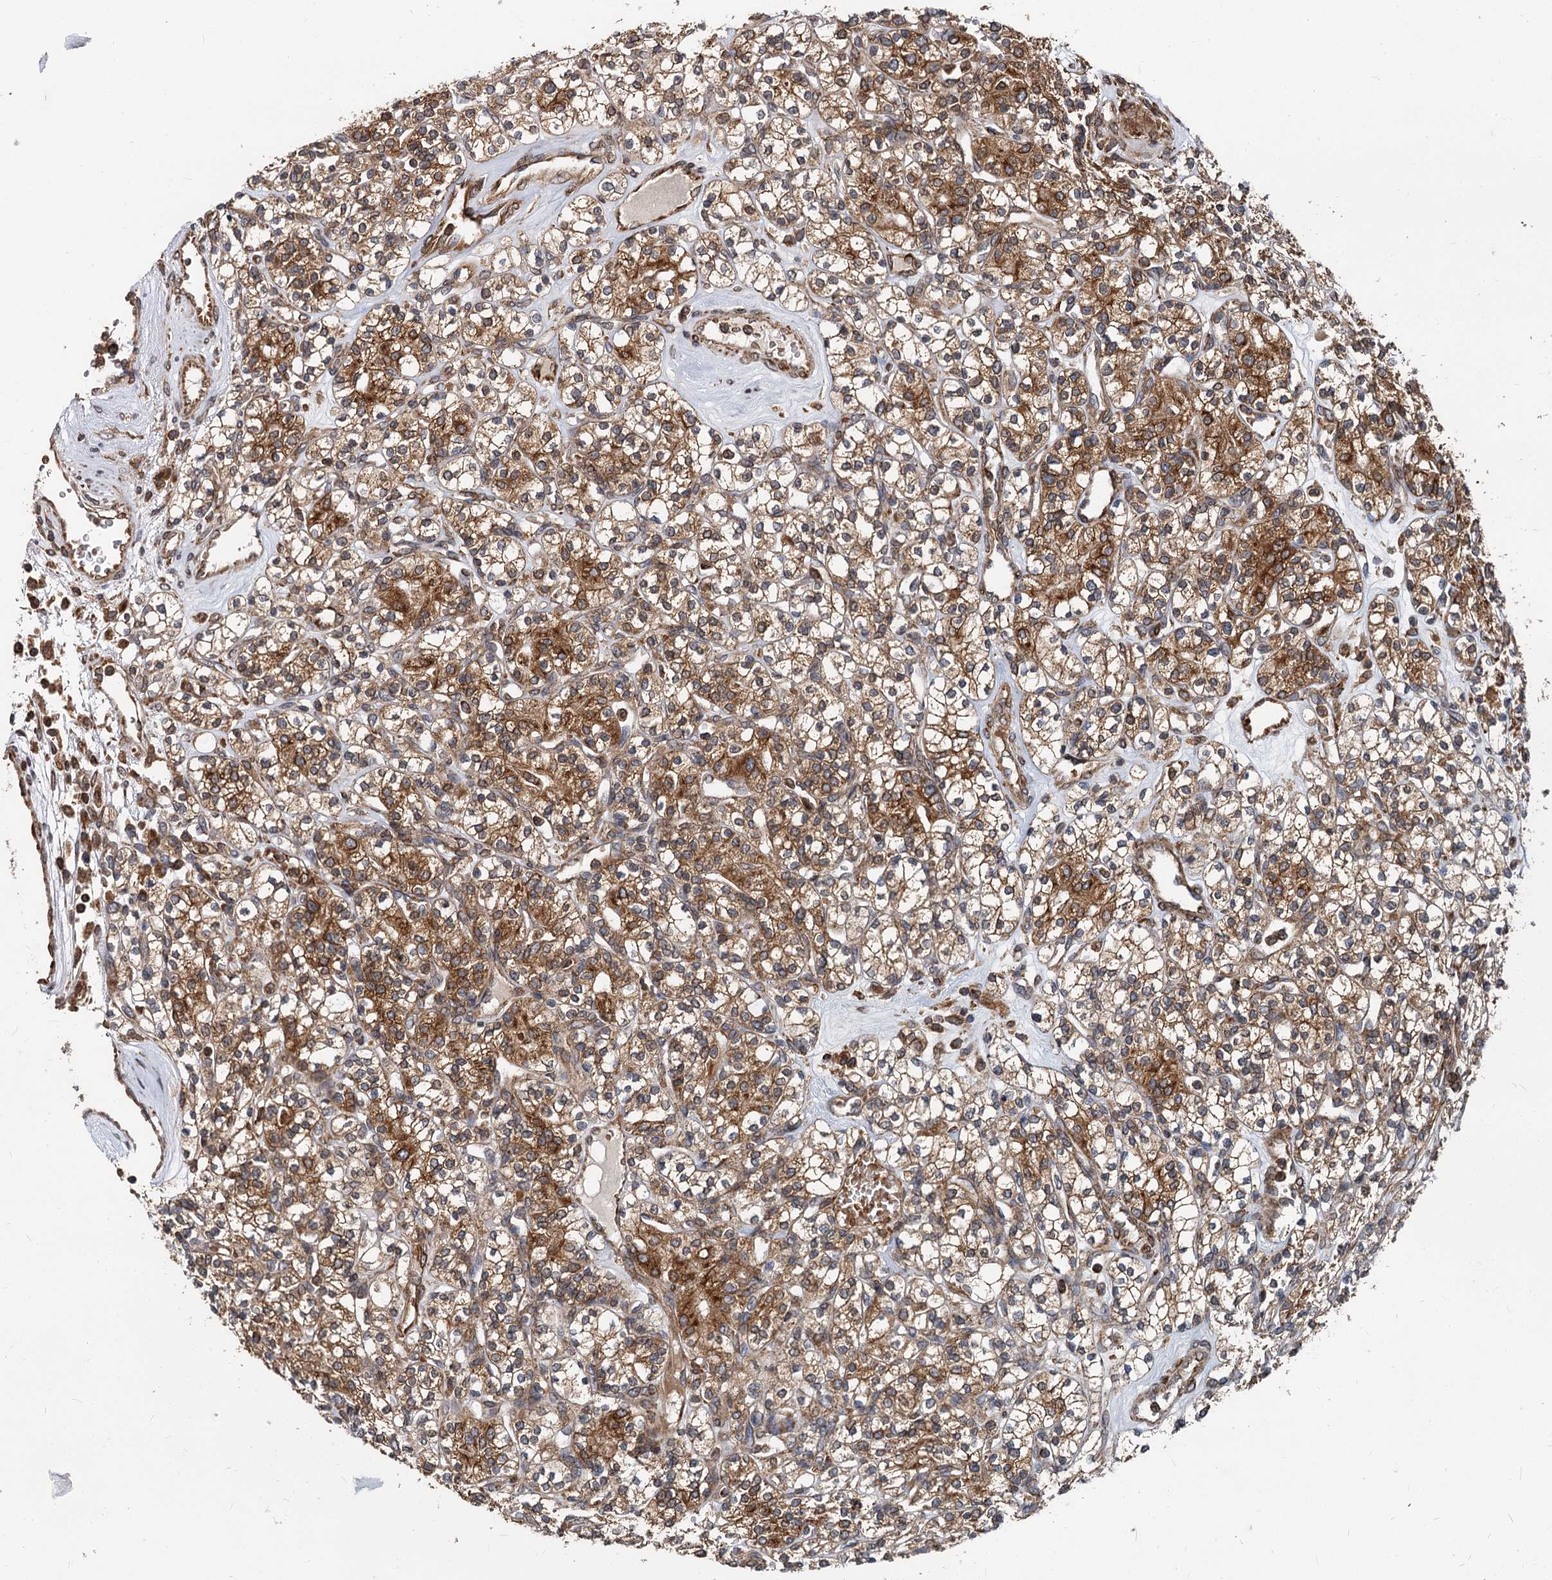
{"staining": {"intensity": "strong", "quantity": ">75%", "location": "cytoplasmic/membranous"}, "tissue": "renal cancer", "cell_type": "Tumor cells", "image_type": "cancer", "snomed": [{"axis": "morphology", "description": "Adenocarcinoma, NOS"}, {"axis": "topography", "description": "Kidney"}], "caption": "Protein staining of adenocarcinoma (renal) tissue reveals strong cytoplasmic/membranous expression in approximately >75% of tumor cells. Immunohistochemistry (ihc) stains the protein of interest in brown and the nuclei are stained blue.", "gene": "STIM1", "patient": {"sex": "male", "age": 77}}